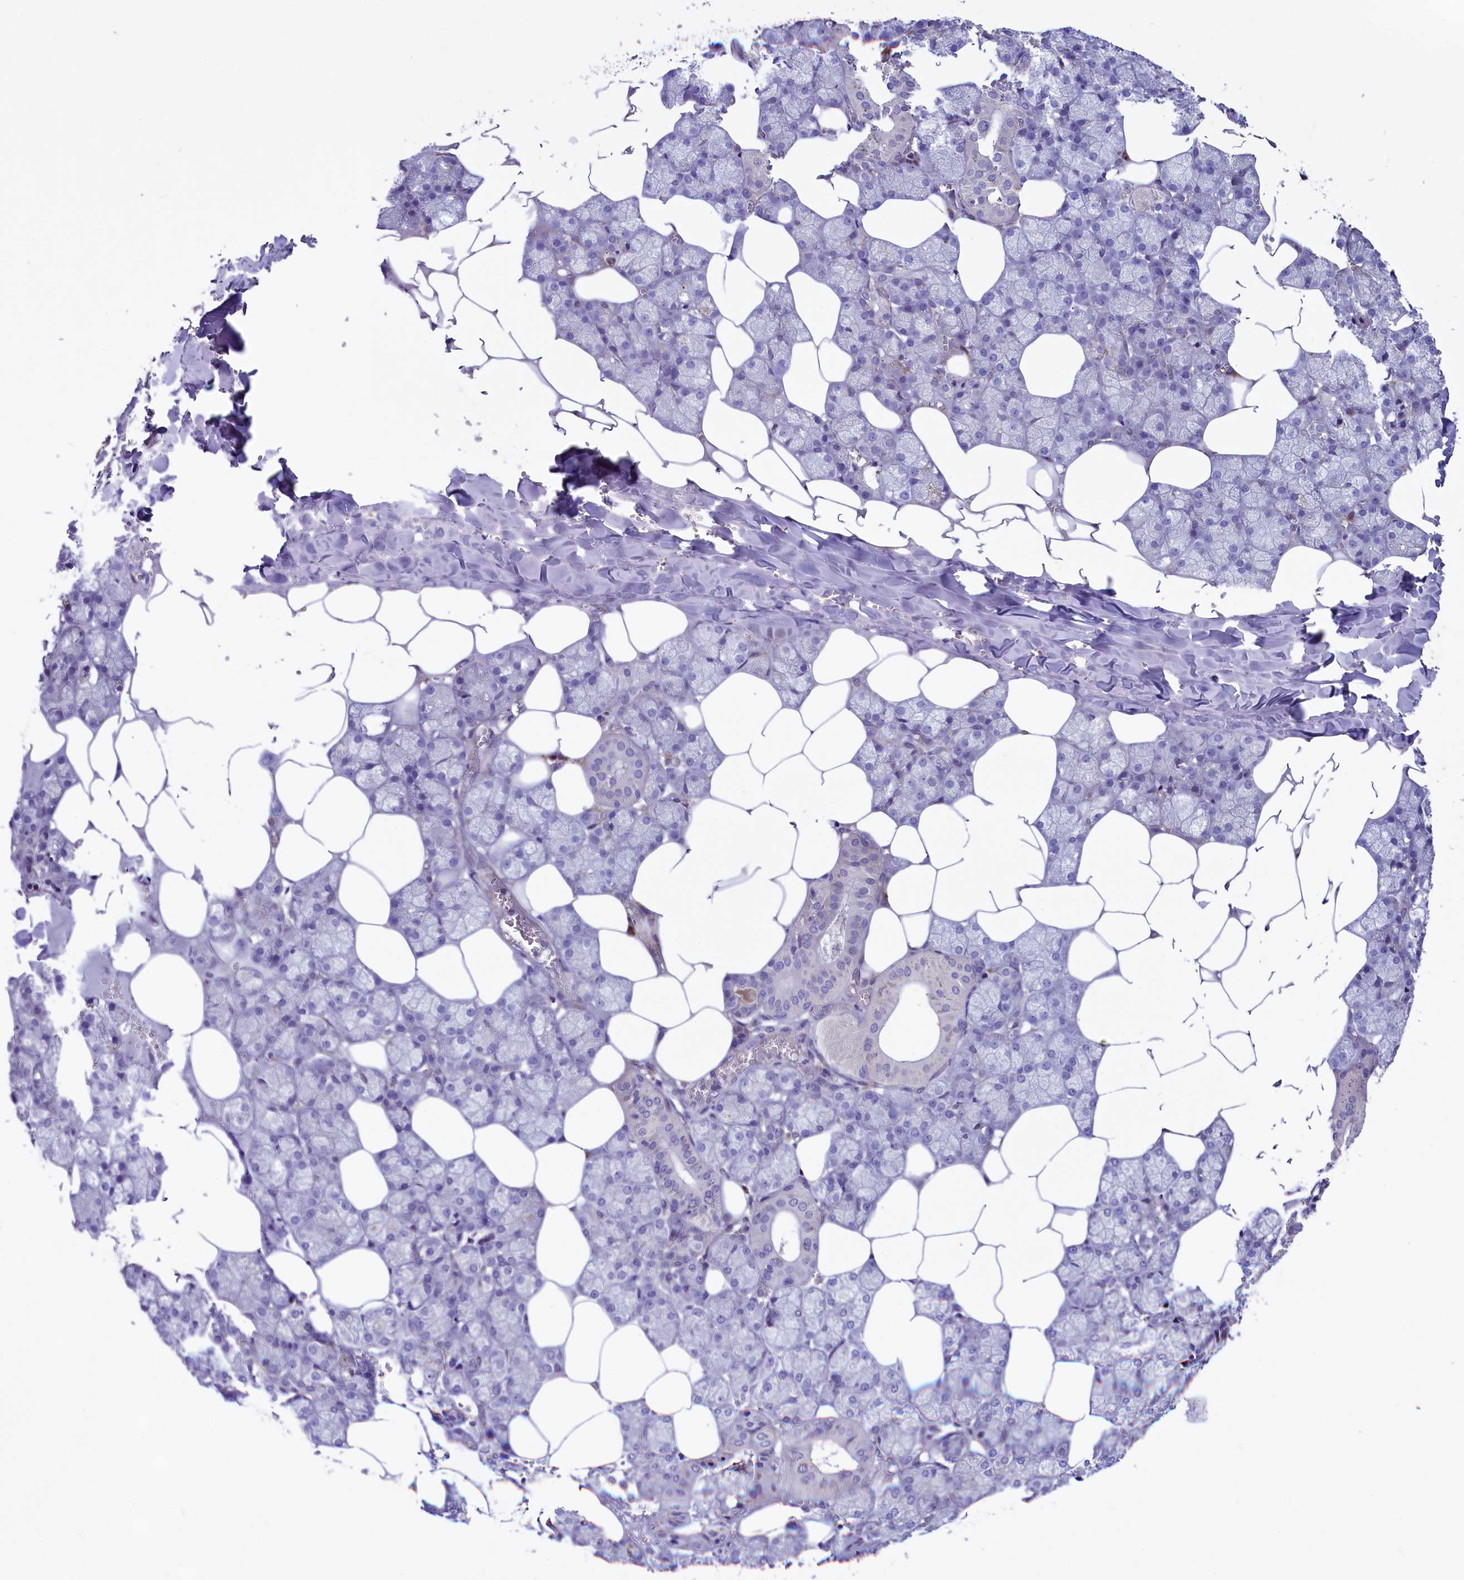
{"staining": {"intensity": "negative", "quantity": "none", "location": "none"}, "tissue": "salivary gland", "cell_type": "Glandular cells", "image_type": "normal", "snomed": [{"axis": "morphology", "description": "Normal tissue, NOS"}, {"axis": "topography", "description": "Salivary gland"}], "caption": "The photomicrograph demonstrates no staining of glandular cells in benign salivary gland. (DAB (3,3'-diaminobenzidine) IHC with hematoxylin counter stain).", "gene": "GPR108", "patient": {"sex": "male", "age": 62}}